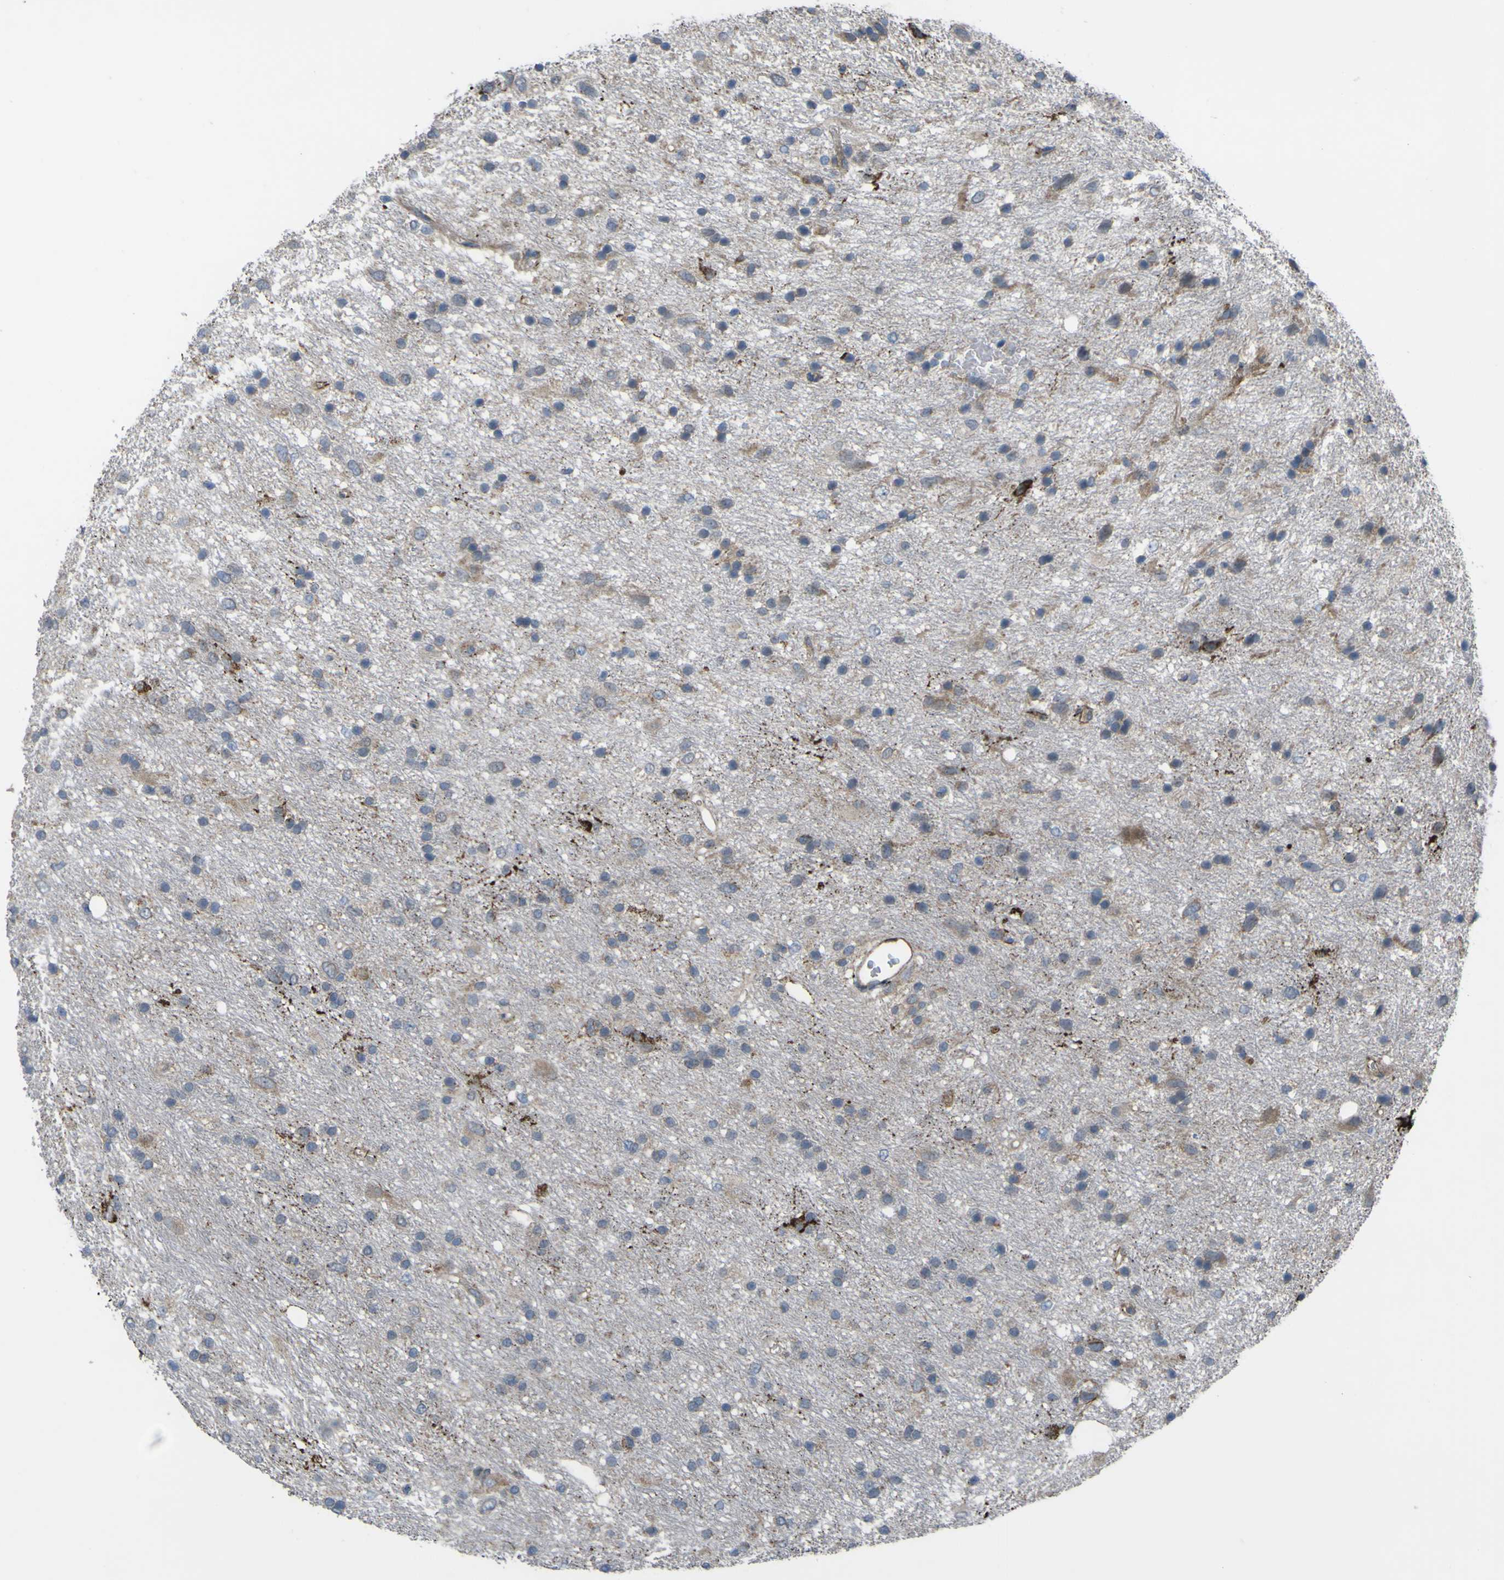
{"staining": {"intensity": "moderate", "quantity": "<25%", "location": "cytoplasmic/membranous"}, "tissue": "glioma", "cell_type": "Tumor cells", "image_type": "cancer", "snomed": [{"axis": "morphology", "description": "Glioma, malignant, Low grade"}, {"axis": "topography", "description": "Brain"}], "caption": "DAB (3,3'-diaminobenzidine) immunohistochemical staining of malignant glioma (low-grade) exhibits moderate cytoplasmic/membranous protein expression in about <25% of tumor cells.", "gene": "GPLD1", "patient": {"sex": "male", "age": 77}}